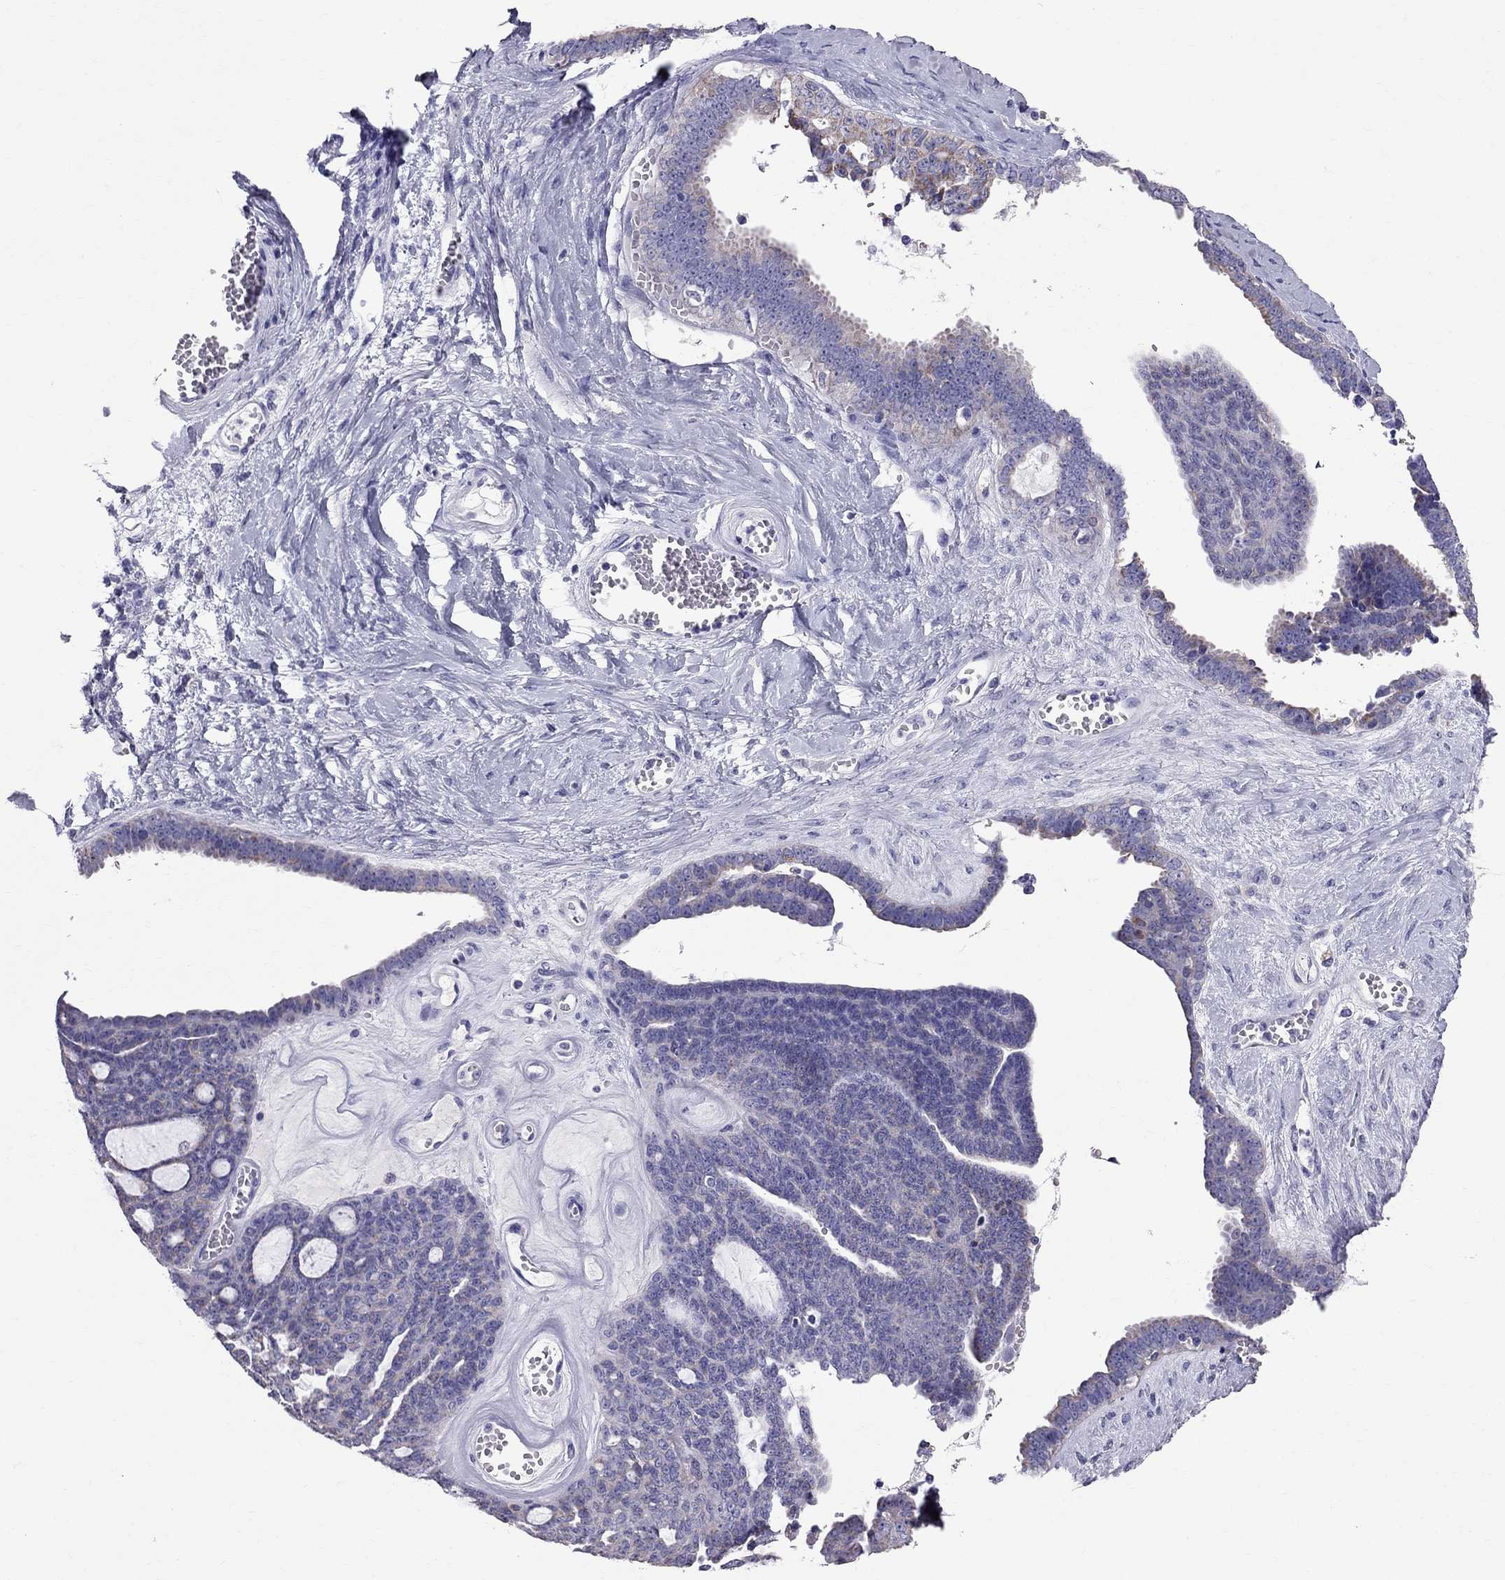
{"staining": {"intensity": "negative", "quantity": "none", "location": "none"}, "tissue": "ovarian cancer", "cell_type": "Tumor cells", "image_type": "cancer", "snomed": [{"axis": "morphology", "description": "Cystadenocarcinoma, serous, NOS"}, {"axis": "topography", "description": "Ovary"}], "caption": "DAB (3,3'-diaminobenzidine) immunohistochemical staining of human ovarian cancer (serous cystadenocarcinoma) demonstrates no significant staining in tumor cells.", "gene": "TTLL13", "patient": {"sex": "female", "age": 71}}